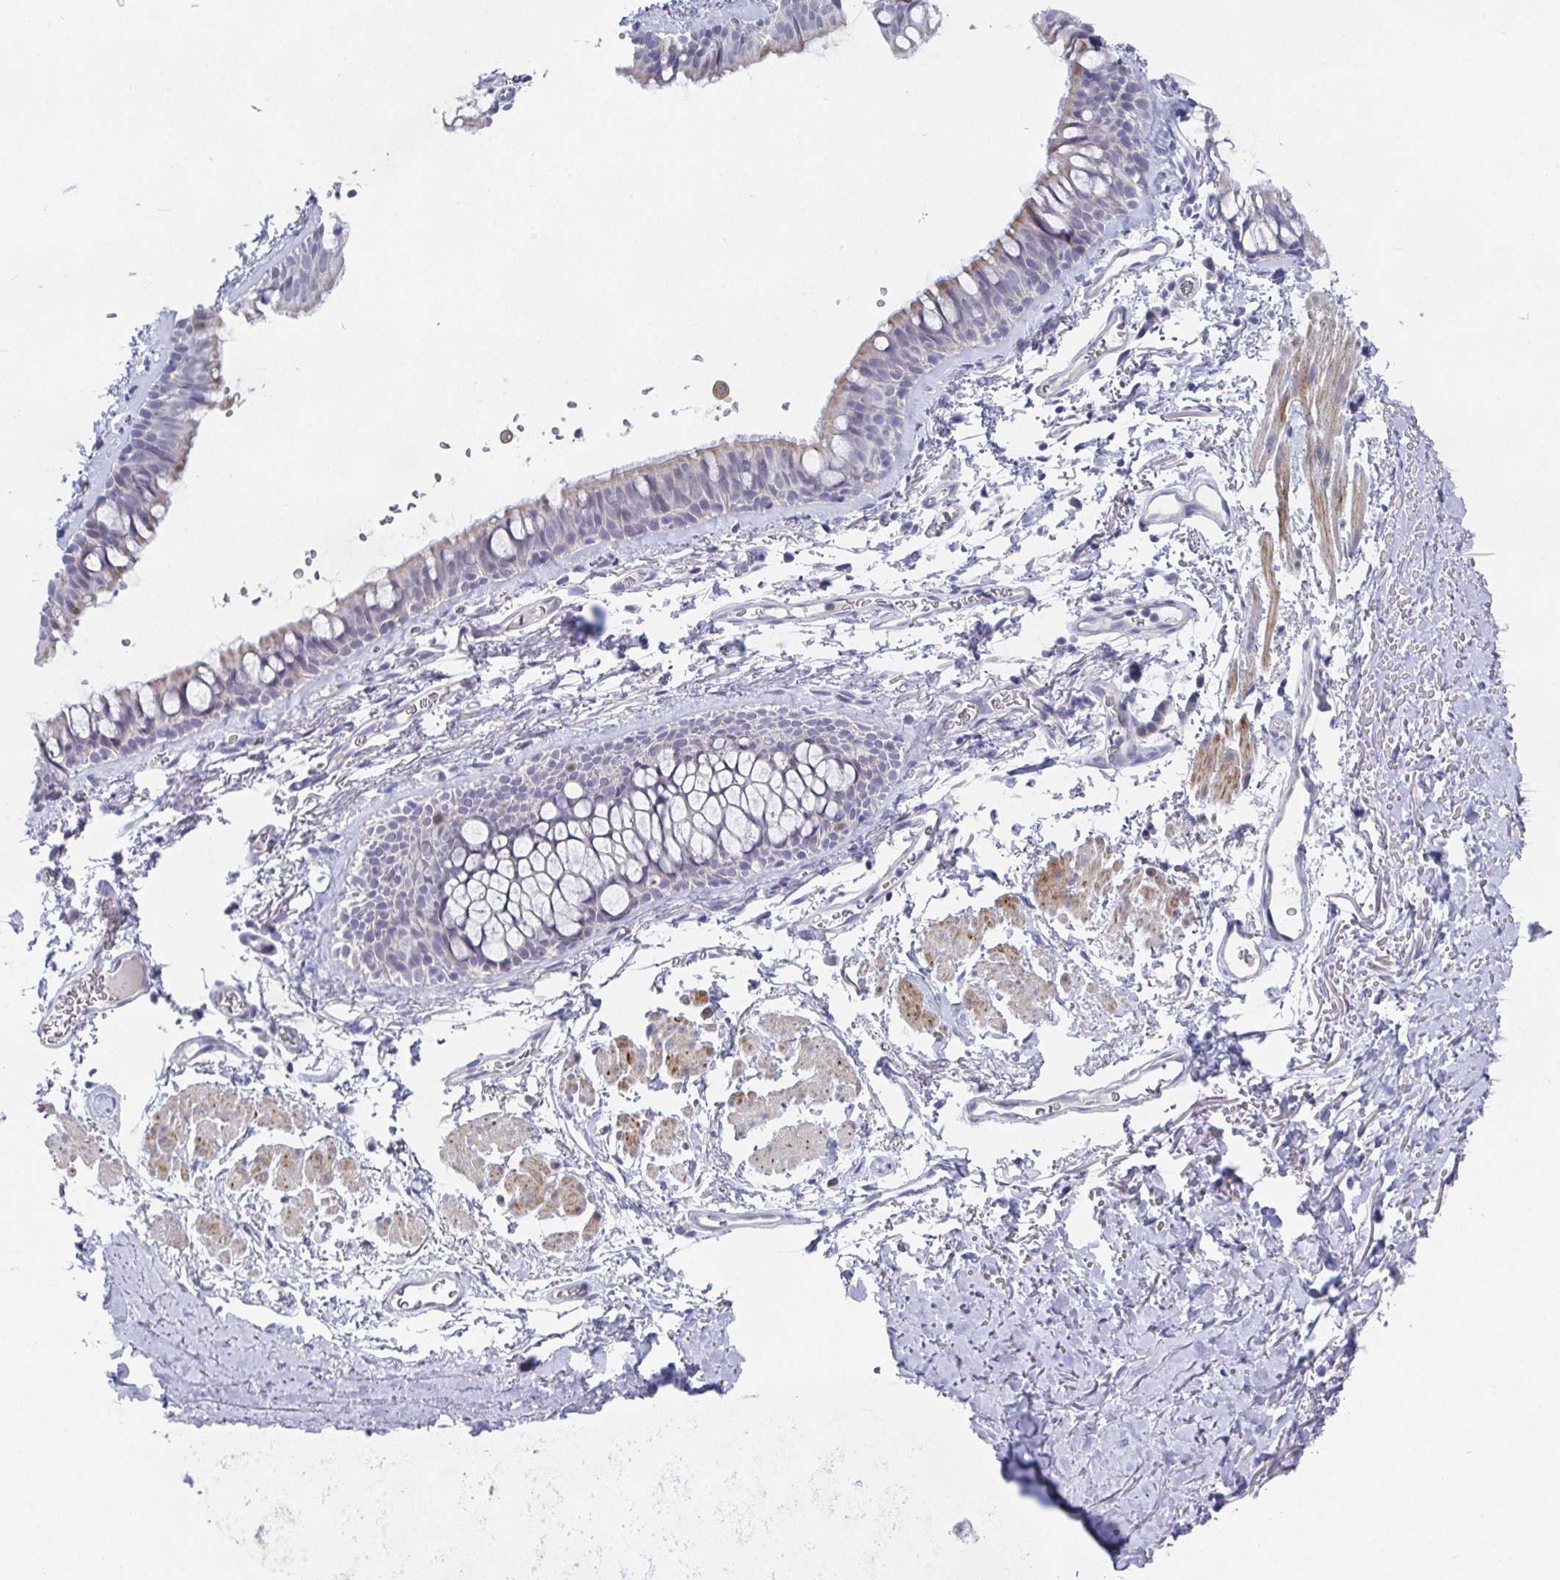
{"staining": {"intensity": "moderate", "quantity": "25%-75%", "location": "cytoplasmic/membranous"}, "tissue": "bronchus", "cell_type": "Respiratory epithelial cells", "image_type": "normal", "snomed": [{"axis": "morphology", "description": "Normal tissue, NOS"}, {"axis": "topography", "description": "Cartilage tissue"}, {"axis": "topography", "description": "Bronchus"}], "caption": "Bronchus stained with IHC demonstrates moderate cytoplasmic/membranous staining in about 25%-75% of respiratory epithelial cells. The staining is performed using DAB (3,3'-diaminobenzidine) brown chromogen to label protein expression. The nuclei are counter-stained blue using hematoxylin.", "gene": "ATP5F1C", "patient": {"sex": "female", "age": 79}}